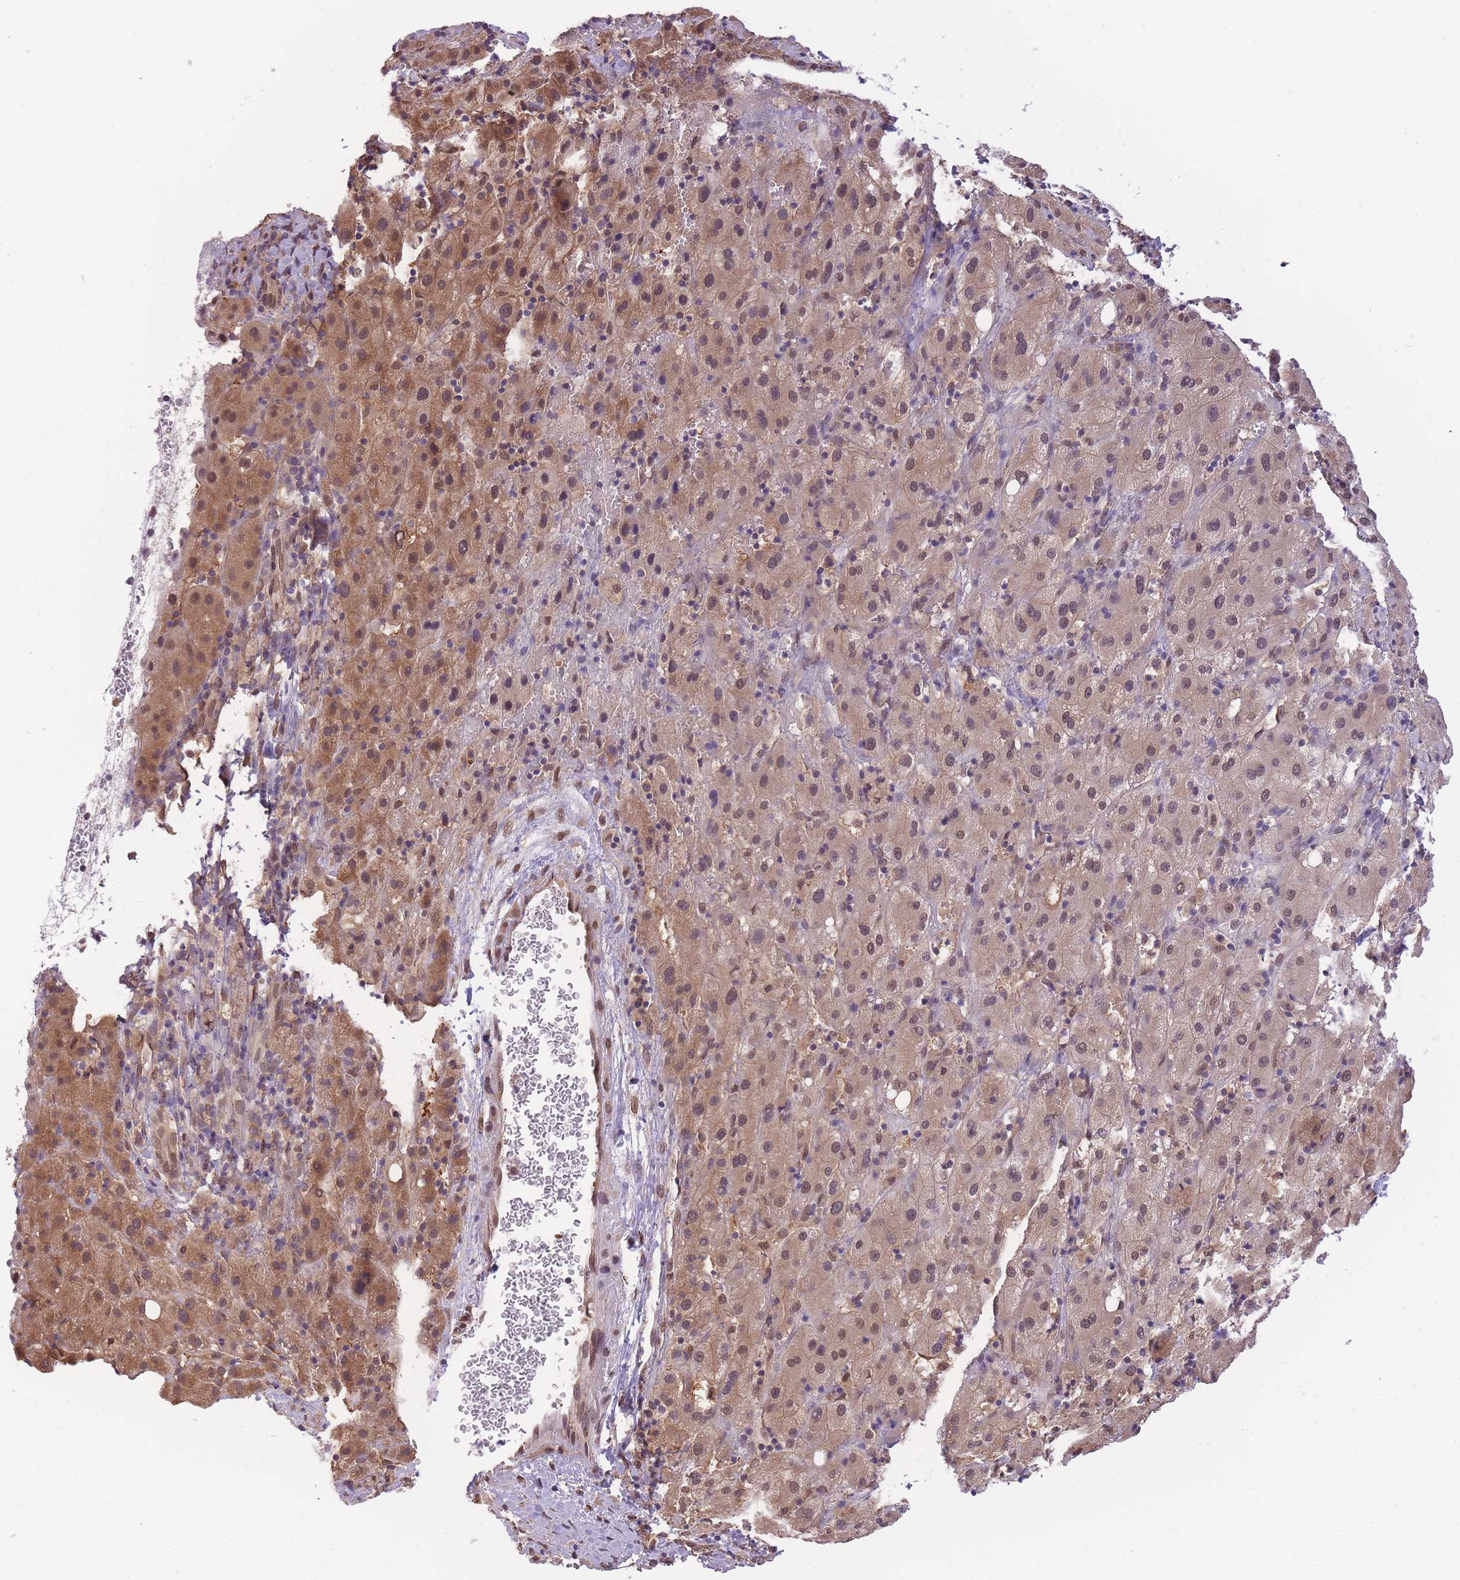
{"staining": {"intensity": "moderate", "quantity": ">75%", "location": "cytoplasmic/membranous,nuclear"}, "tissue": "liver cancer", "cell_type": "Tumor cells", "image_type": "cancer", "snomed": [{"axis": "morphology", "description": "Carcinoma, Hepatocellular, NOS"}, {"axis": "topography", "description": "Liver"}], "caption": "Liver cancer (hepatocellular carcinoma) stained with a brown dye reveals moderate cytoplasmic/membranous and nuclear positive expression in about >75% of tumor cells.", "gene": "CDIP1", "patient": {"sex": "female", "age": 58}}